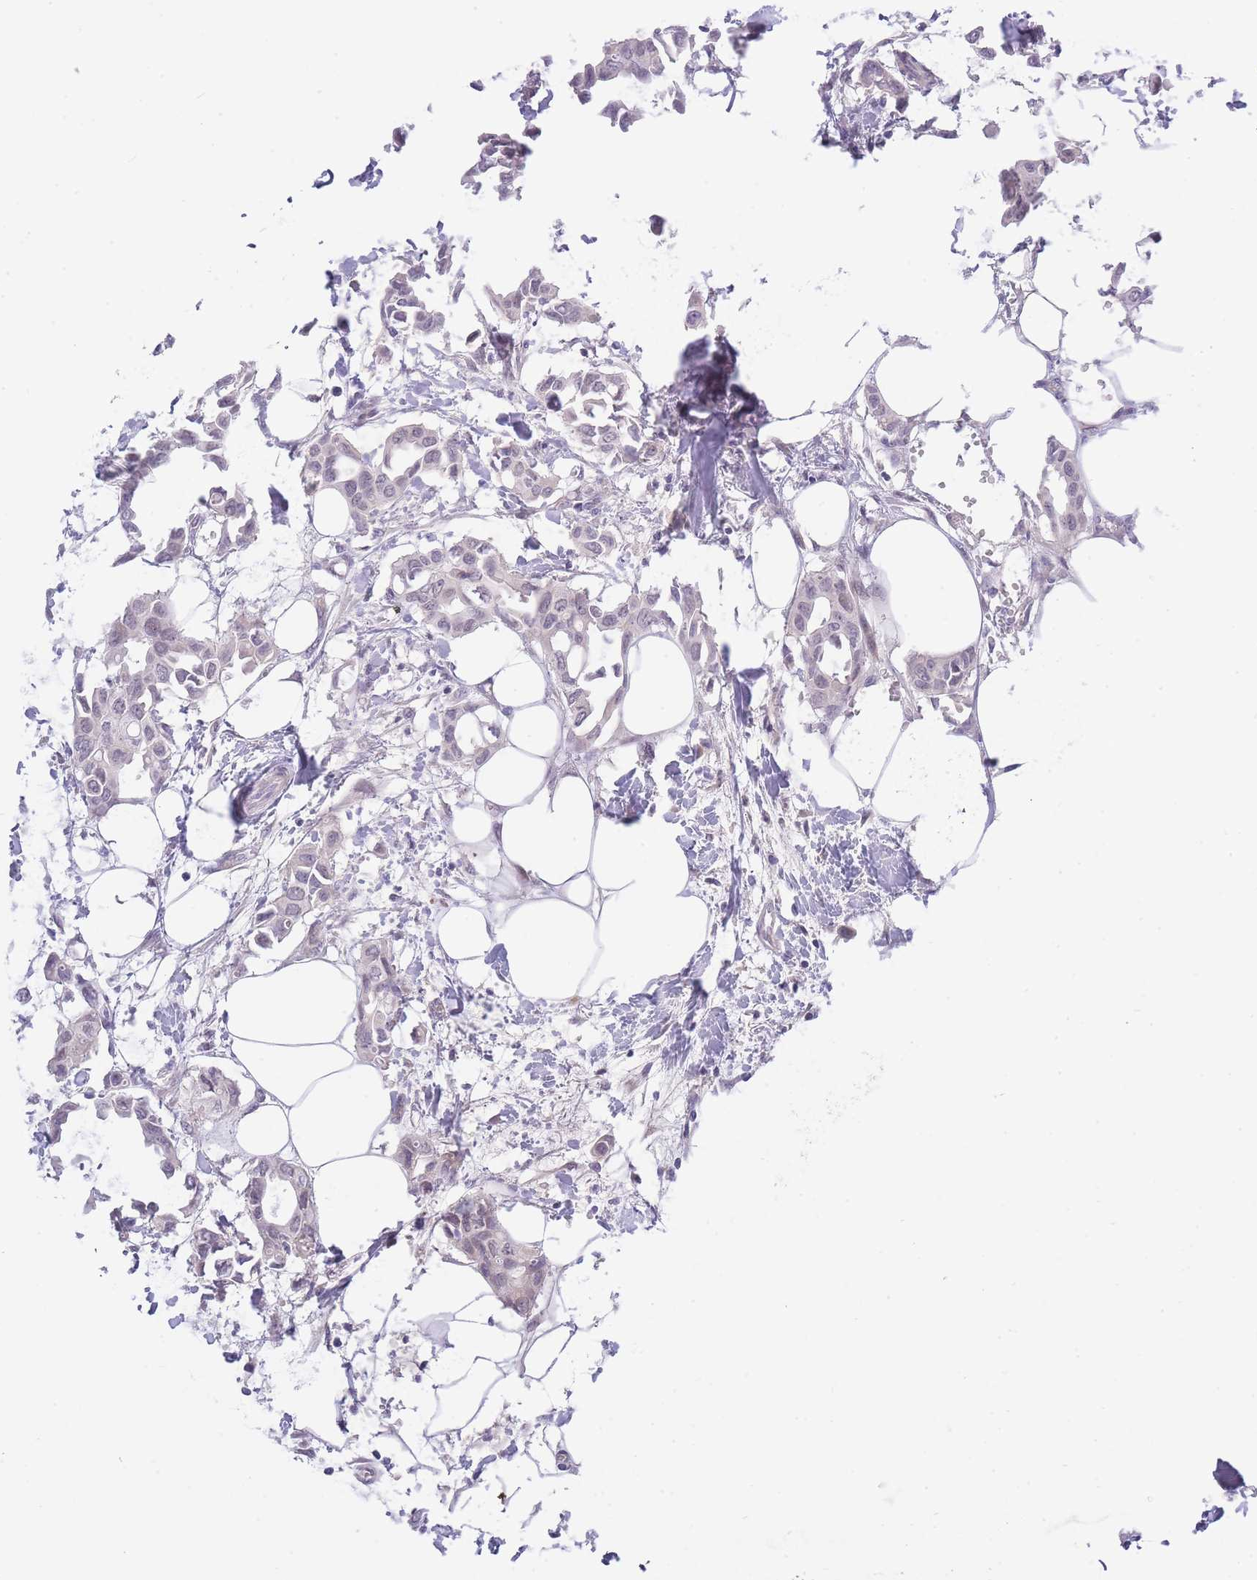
{"staining": {"intensity": "negative", "quantity": "none", "location": "none"}, "tissue": "breast cancer", "cell_type": "Tumor cells", "image_type": "cancer", "snomed": [{"axis": "morphology", "description": "Duct carcinoma"}, {"axis": "topography", "description": "Breast"}], "caption": "This is a photomicrograph of immunohistochemistry (IHC) staining of breast cancer (invasive ductal carcinoma), which shows no staining in tumor cells.", "gene": "PRR23B", "patient": {"sex": "female", "age": 41}}